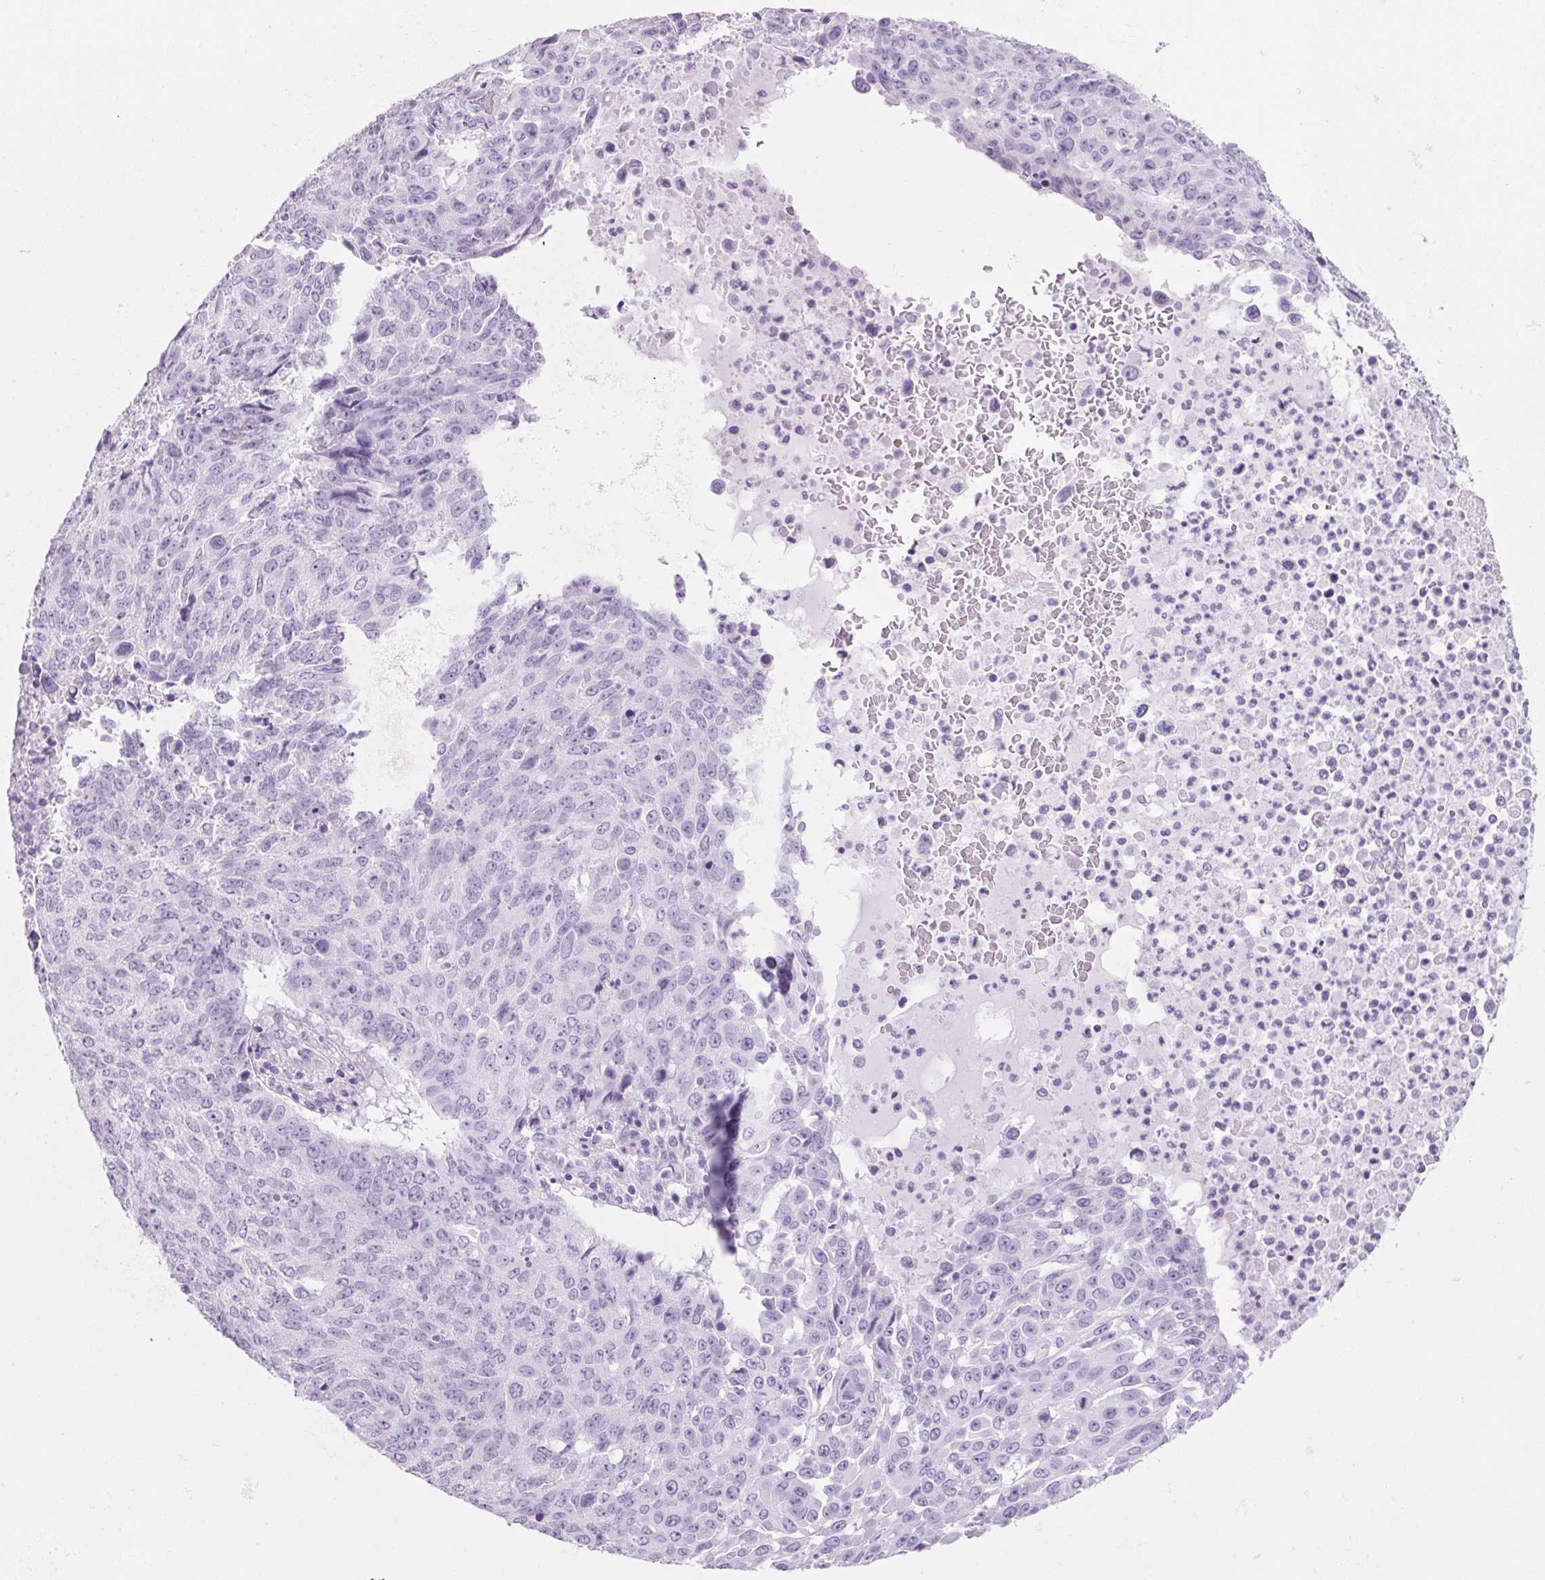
{"staining": {"intensity": "negative", "quantity": "none", "location": "none"}, "tissue": "lung cancer", "cell_type": "Tumor cells", "image_type": "cancer", "snomed": [{"axis": "morphology", "description": "Normal tissue, NOS"}, {"axis": "morphology", "description": "Squamous cell carcinoma, NOS"}, {"axis": "topography", "description": "Bronchus"}, {"axis": "topography", "description": "Lung"}], "caption": "A high-resolution image shows immunohistochemistry (IHC) staining of lung squamous cell carcinoma, which demonstrates no significant staining in tumor cells. (IHC, brightfield microscopy, high magnification).", "gene": "PPP1R1A", "patient": {"sex": "male", "age": 64}}